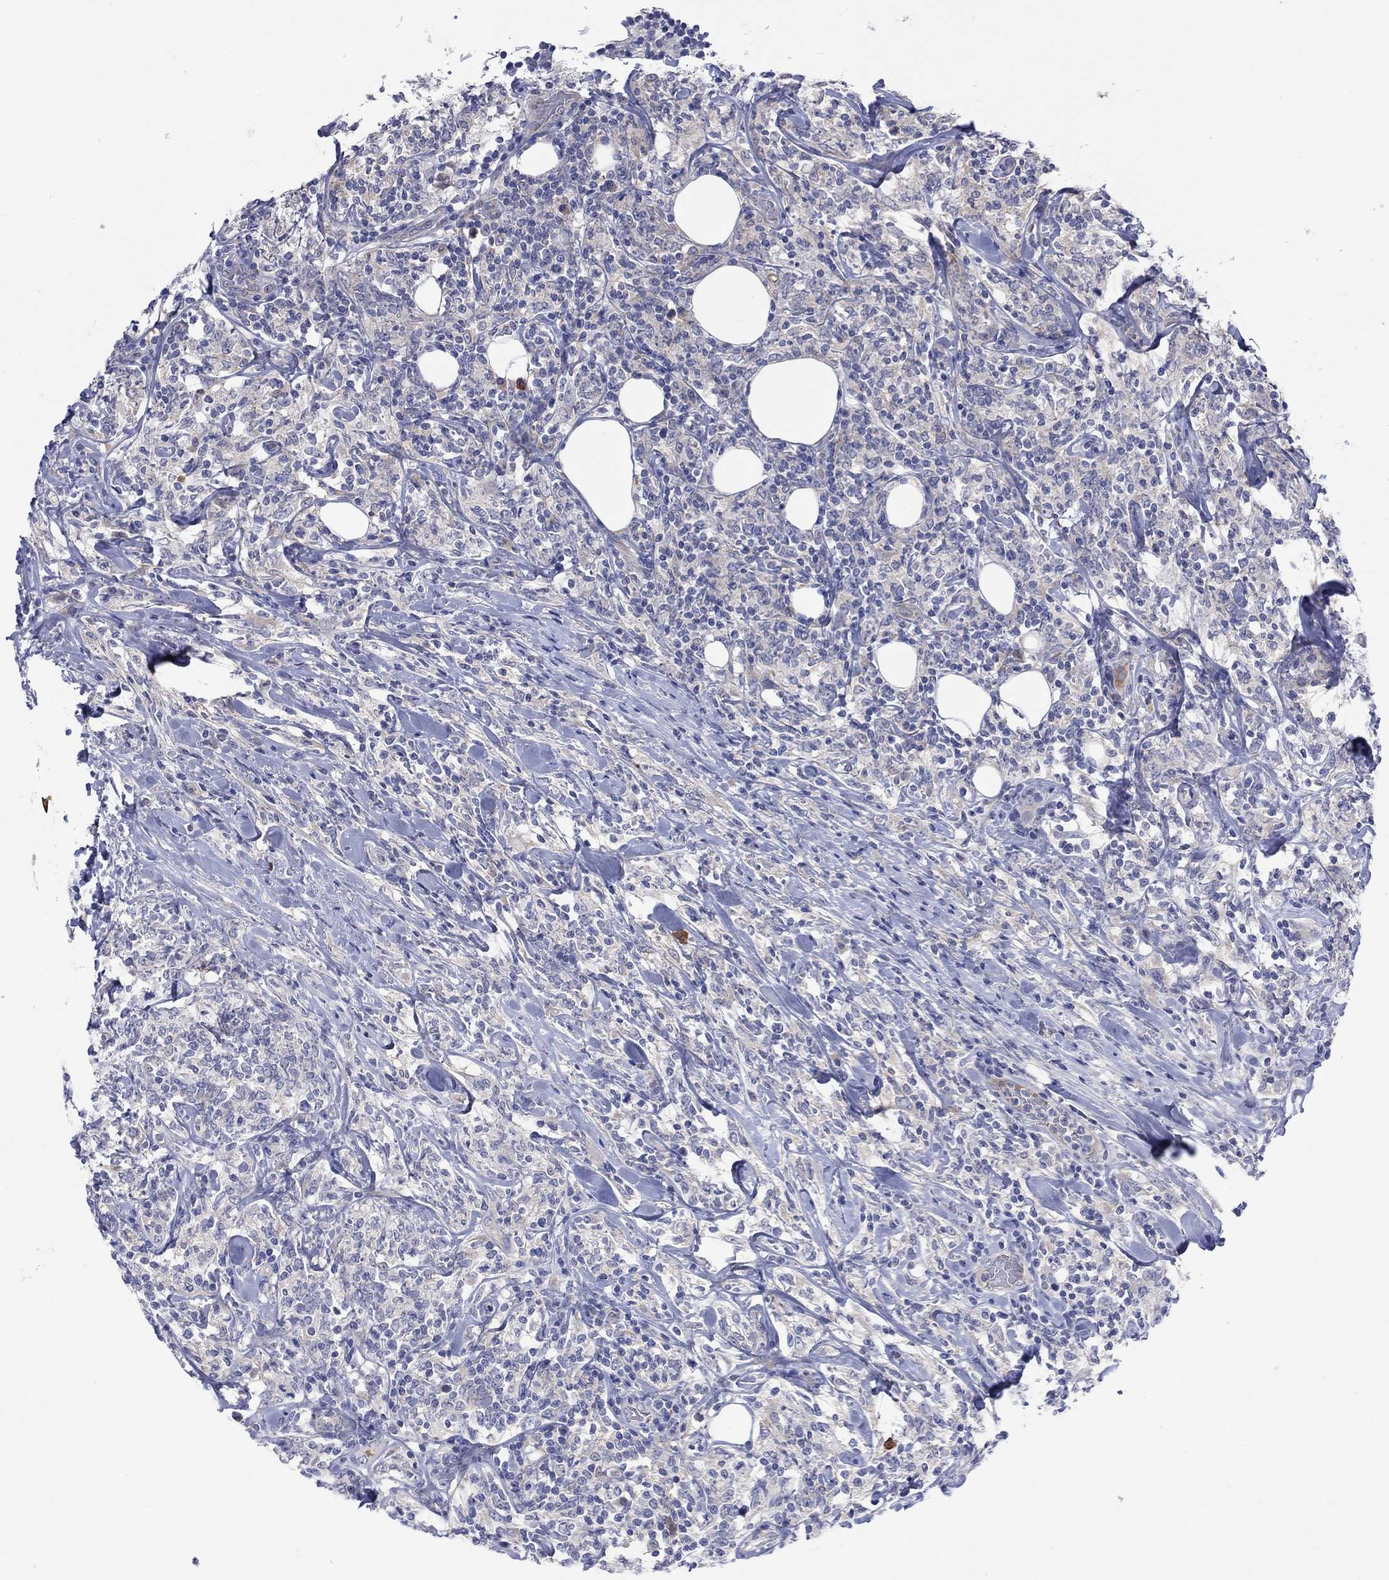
{"staining": {"intensity": "negative", "quantity": "none", "location": "none"}, "tissue": "lymphoma", "cell_type": "Tumor cells", "image_type": "cancer", "snomed": [{"axis": "morphology", "description": "Malignant lymphoma, non-Hodgkin's type, High grade"}, {"axis": "topography", "description": "Lymph node"}], "caption": "A photomicrograph of lymphoma stained for a protein reveals no brown staining in tumor cells.", "gene": "PLCL2", "patient": {"sex": "female", "age": 84}}